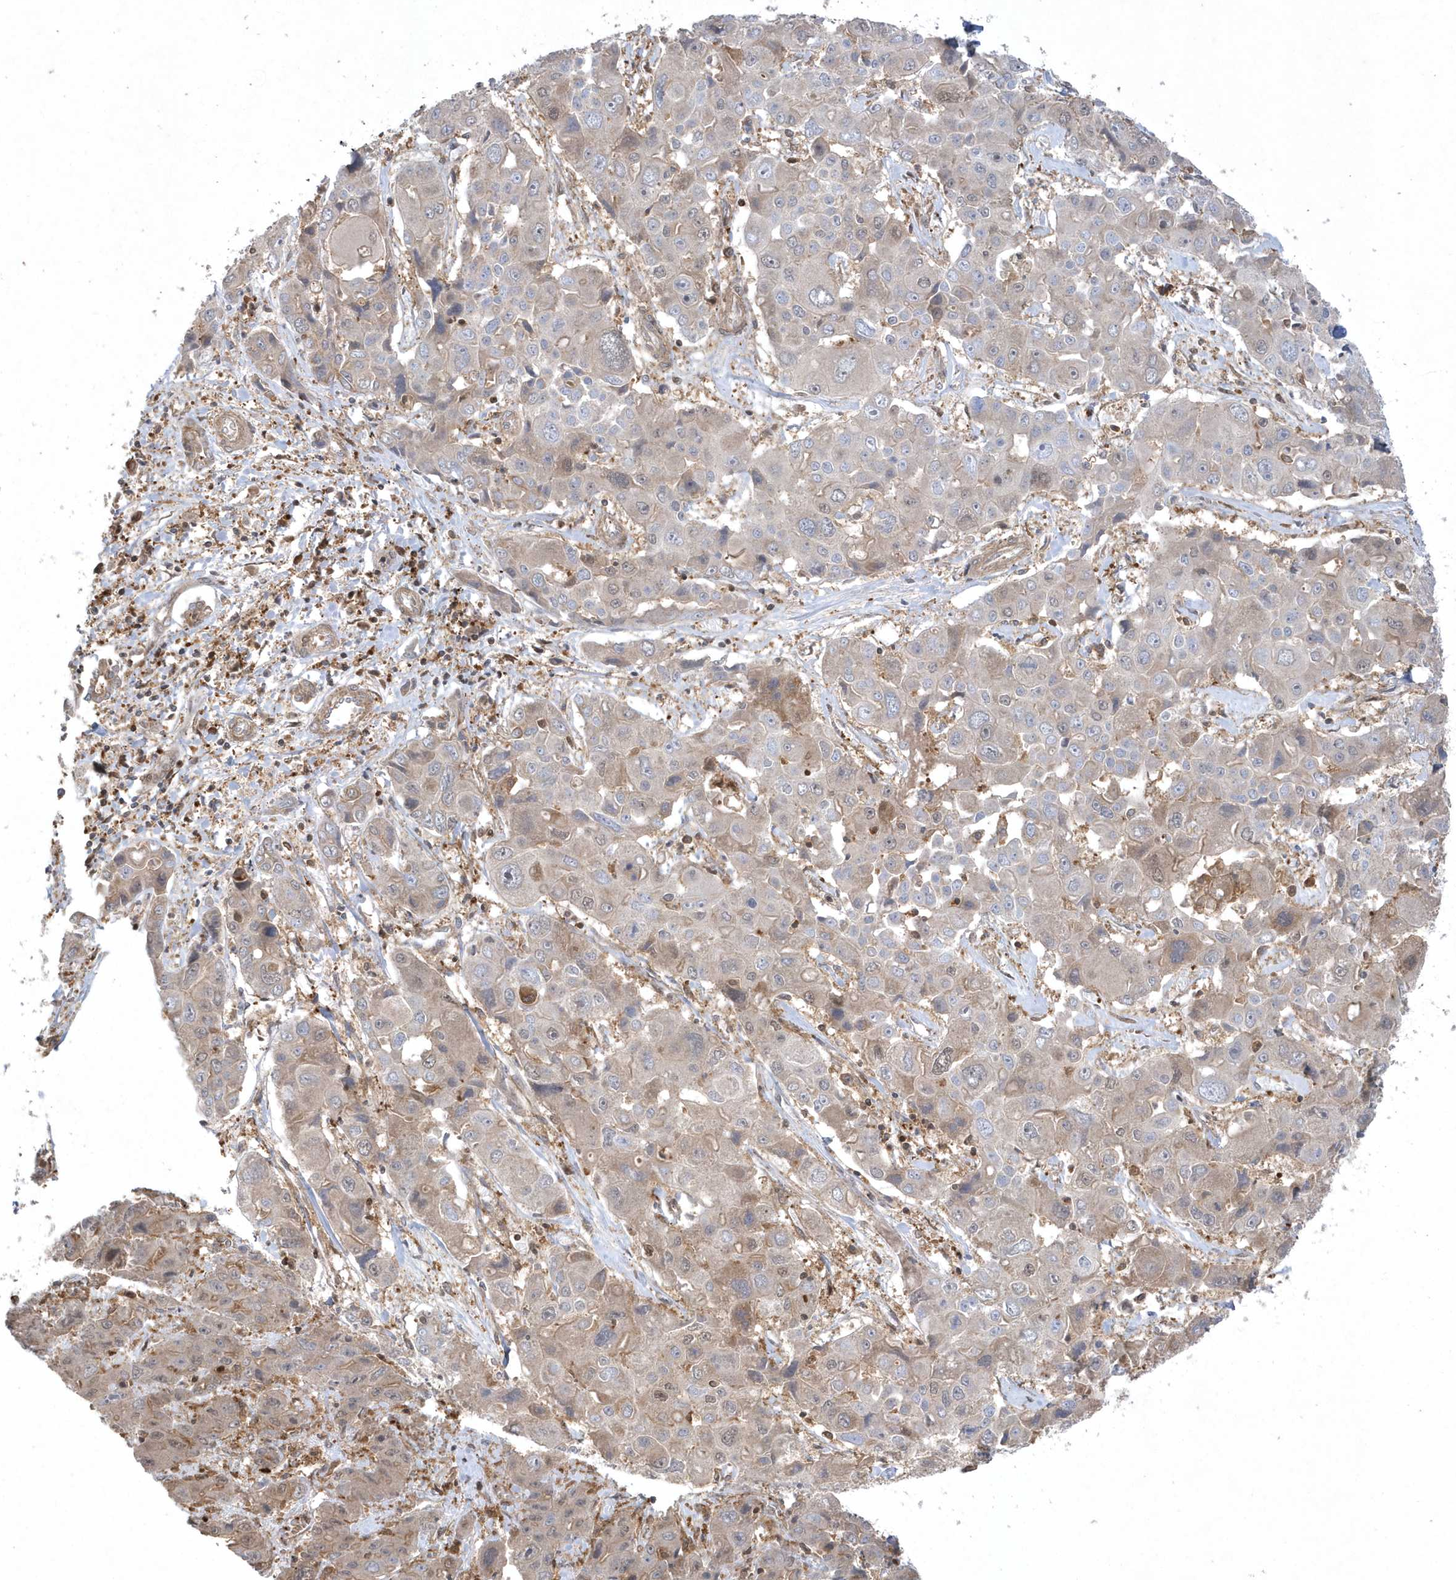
{"staining": {"intensity": "weak", "quantity": "<25%", "location": "cytoplasmic/membranous"}, "tissue": "liver cancer", "cell_type": "Tumor cells", "image_type": "cancer", "snomed": [{"axis": "morphology", "description": "Cholangiocarcinoma"}, {"axis": "topography", "description": "Liver"}], "caption": "There is no significant positivity in tumor cells of liver cancer.", "gene": "ACYP1", "patient": {"sex": "male", "age": 67}}